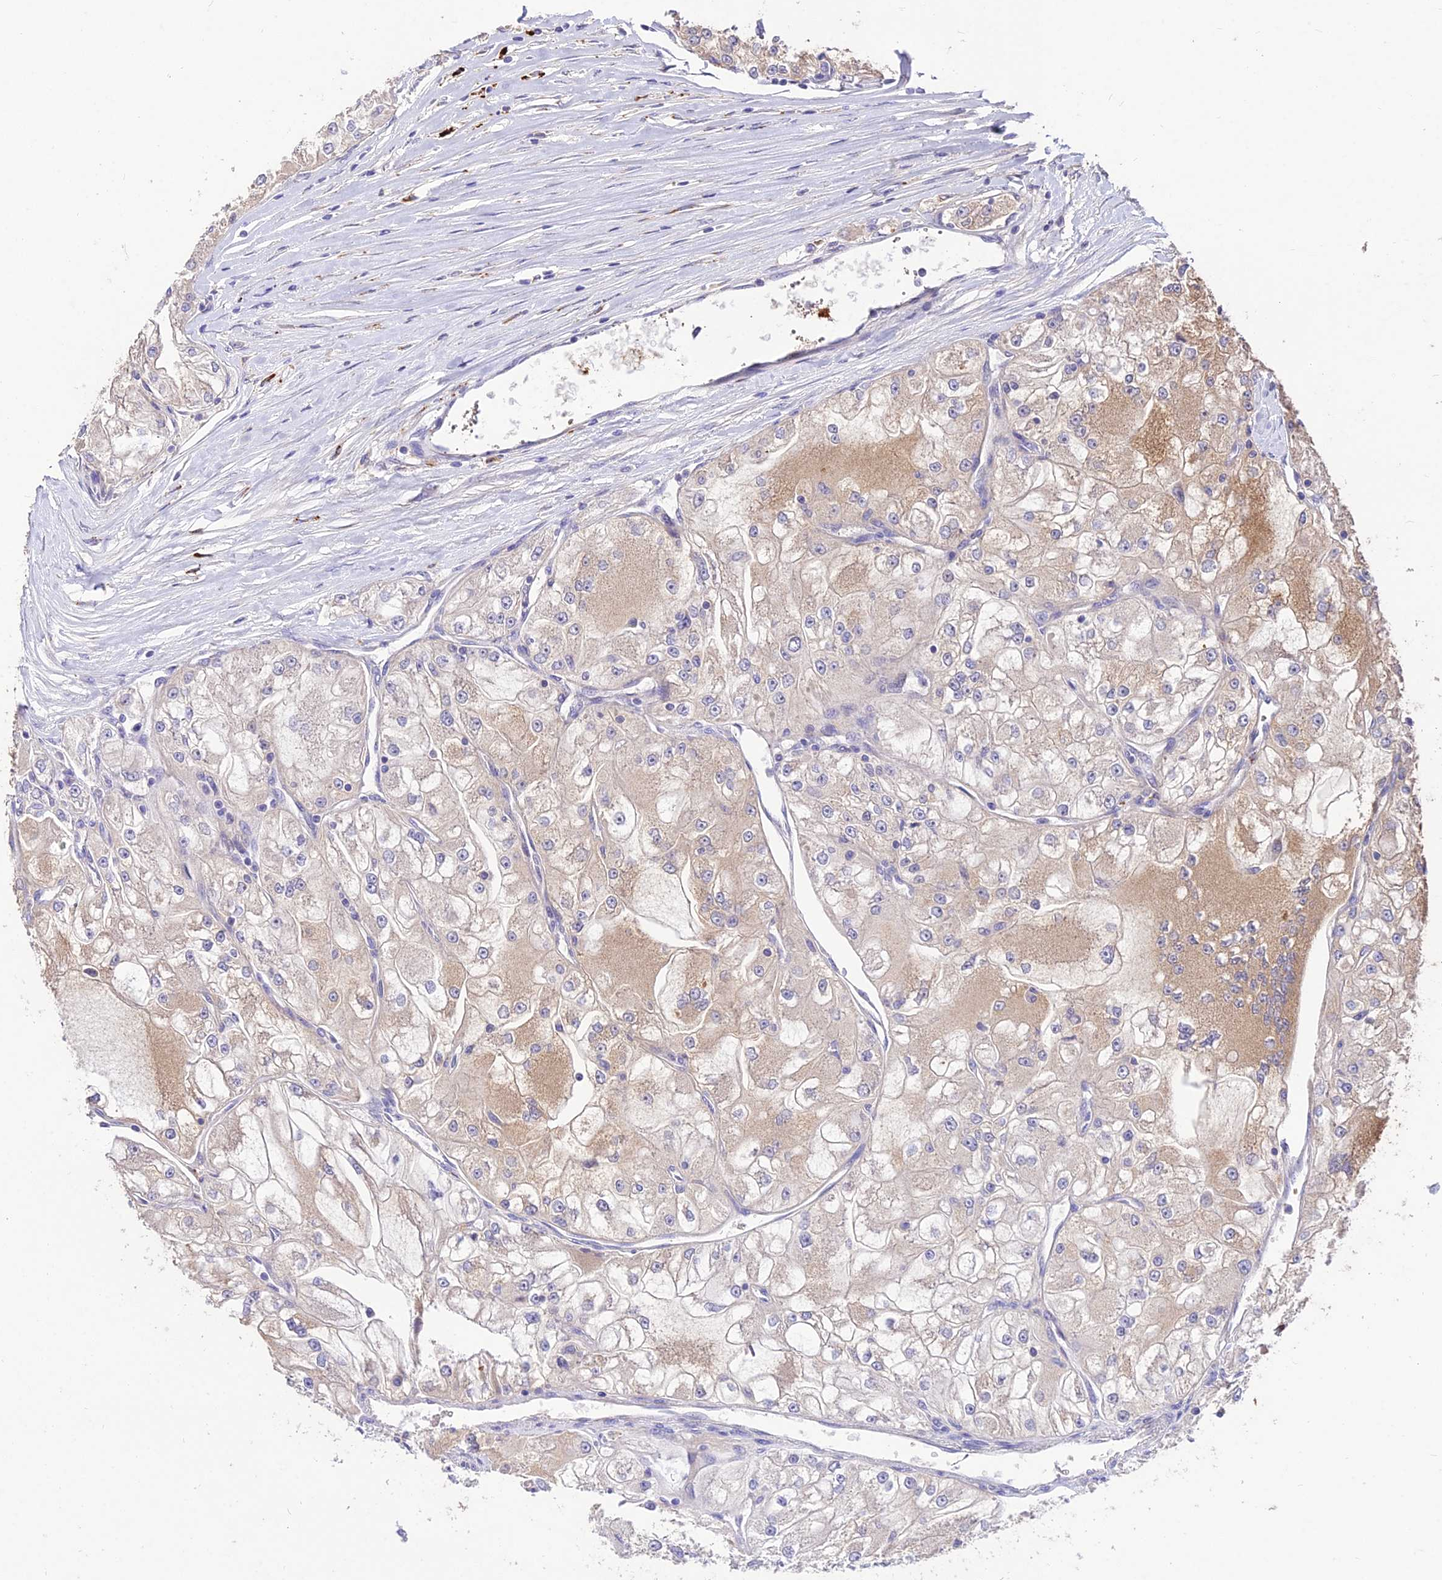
{"staining": {"intensity": "weak", "quantity": "25%-75%", "location": "cytoplasmic/membranous"}, "tissue": "renal cancer", "cell_type": "Tumor cells", "image_type": "cancer", "snomed": [{"axis": "morphology", "description": "Adenocarcinoma, NOS"}, {"axis": "topography", "description": "Kidney"}], "caption": "Protein staining displays weak cytoplasmic/membranous staining in about 25%-75% of tumor cells in renal cancer (adenocarcinoma).", "gene": "SDHD", "patient": {"sex": "female", "age": 72}}